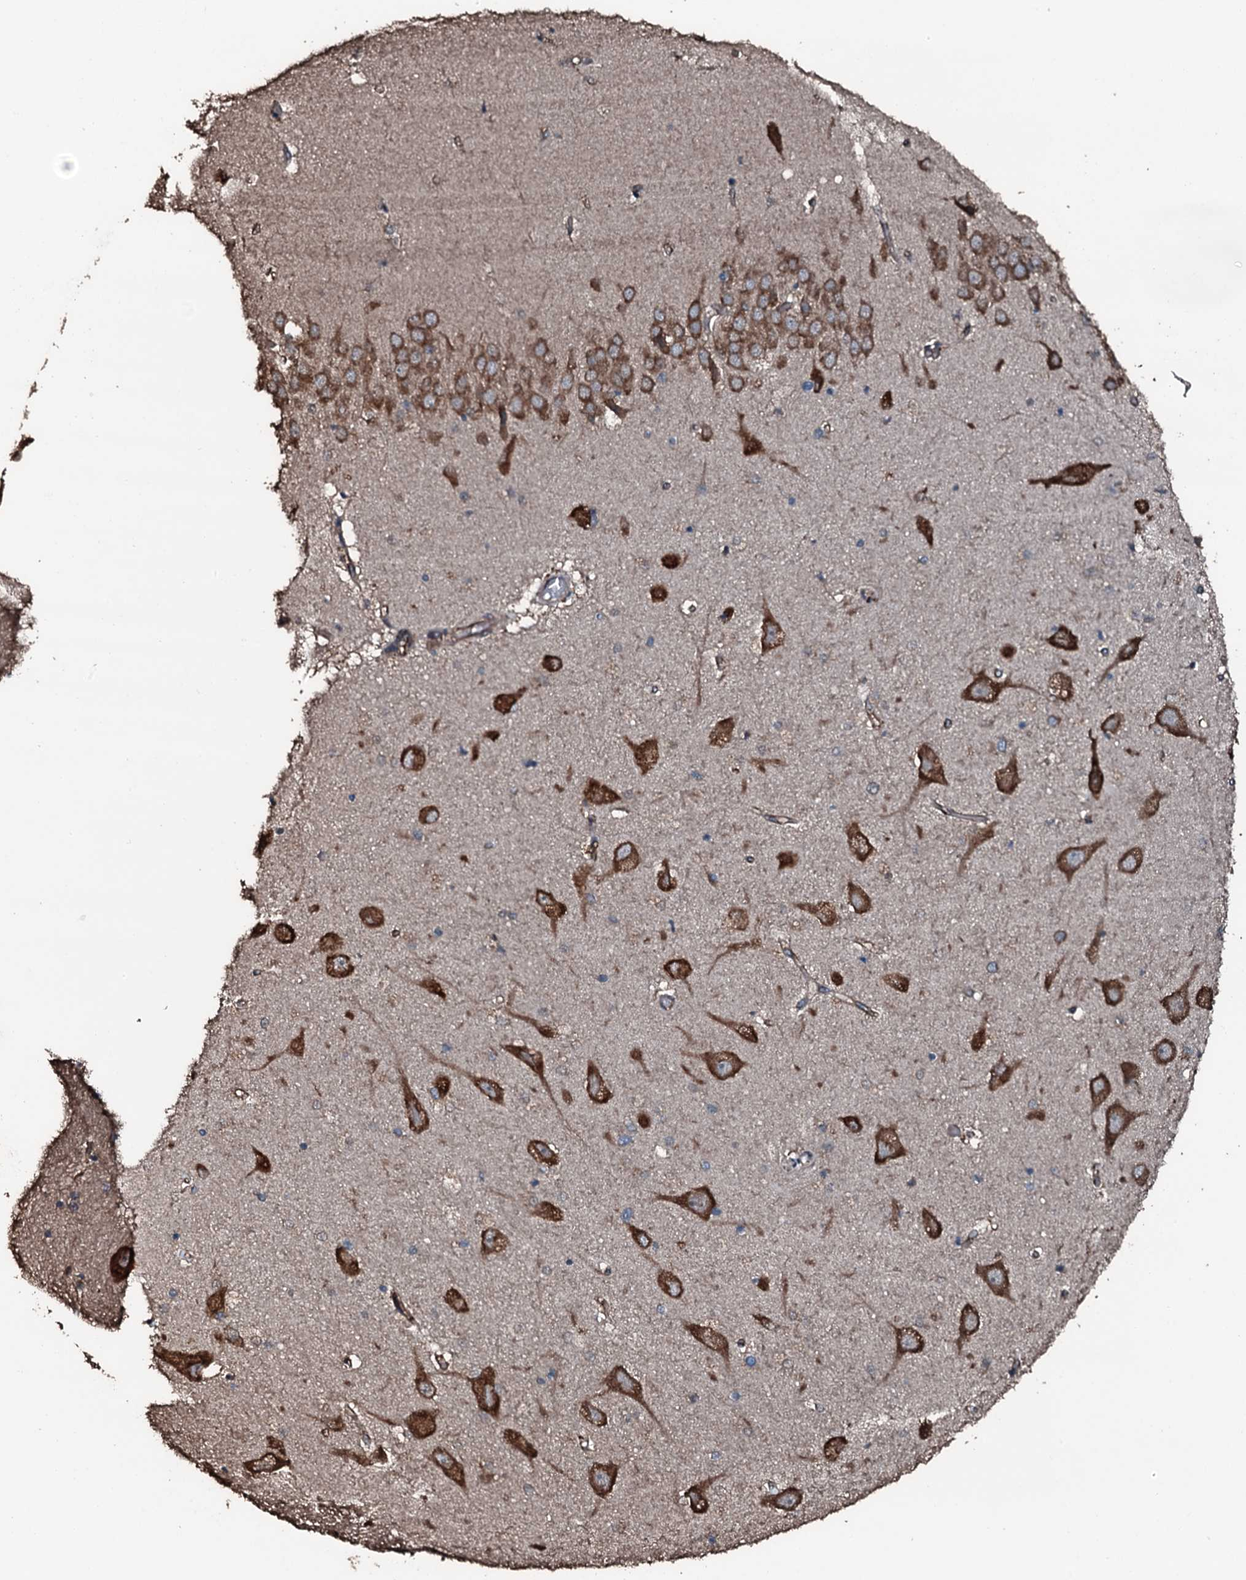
{"staining": {"intensity": "negative", "quantity": "none", "location": "none"}, "tissue": "hippocampus", "cell_type": "Glial cells", "image_type": "normal", "snomed": [{"axis": "morphology", "description": "Normal tissue, NOS"}, {"axis": "topography", "description": "Hippocampus"}], "caption": "Histopathology image shows no significant protein expression in glial cells of benign hippocampus. (DAB IHC, high magnification).", "gene": "SLC25A38", "patient": {"sex": "female", "age": 52}}